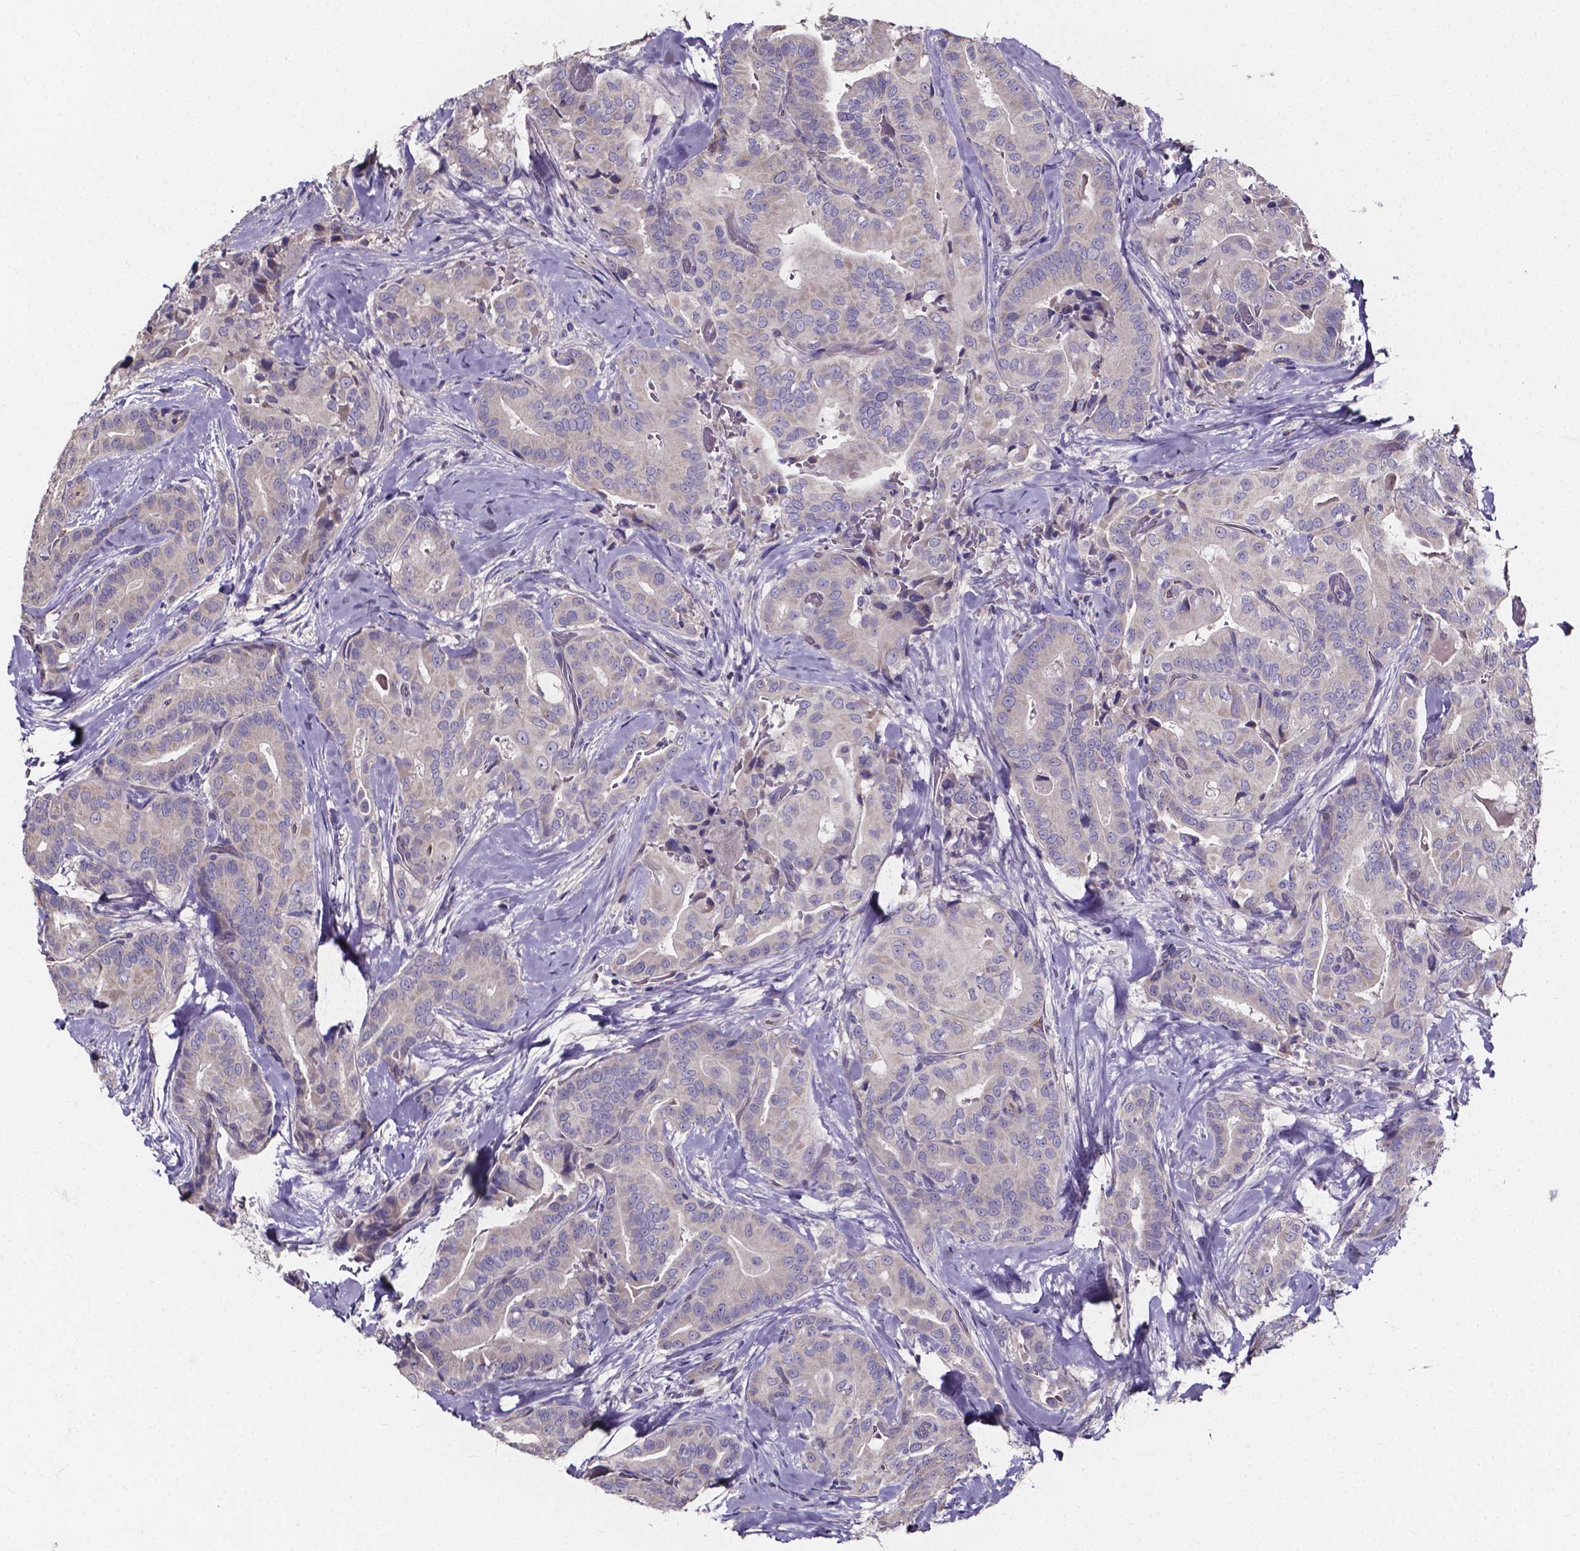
{"staining": {"intensity": "negative", "quantity": "none", "location": "none"}, "tissue": "thyroid cancer", "cell_type": "Tumor cells", "image_type": "cancer", "snomed": [{"axis": "morphology", "description": "Papillary adenocarcinoma, NOS"}, {"axis": "topography", "description": "Thyroid gland"}], "caption": "IHC of human thyroid papillary adenocarcinoma displays no positivity in tumor cells.", "gene": "THEMIS", "patient": {"sex": "male", "age": 61}}